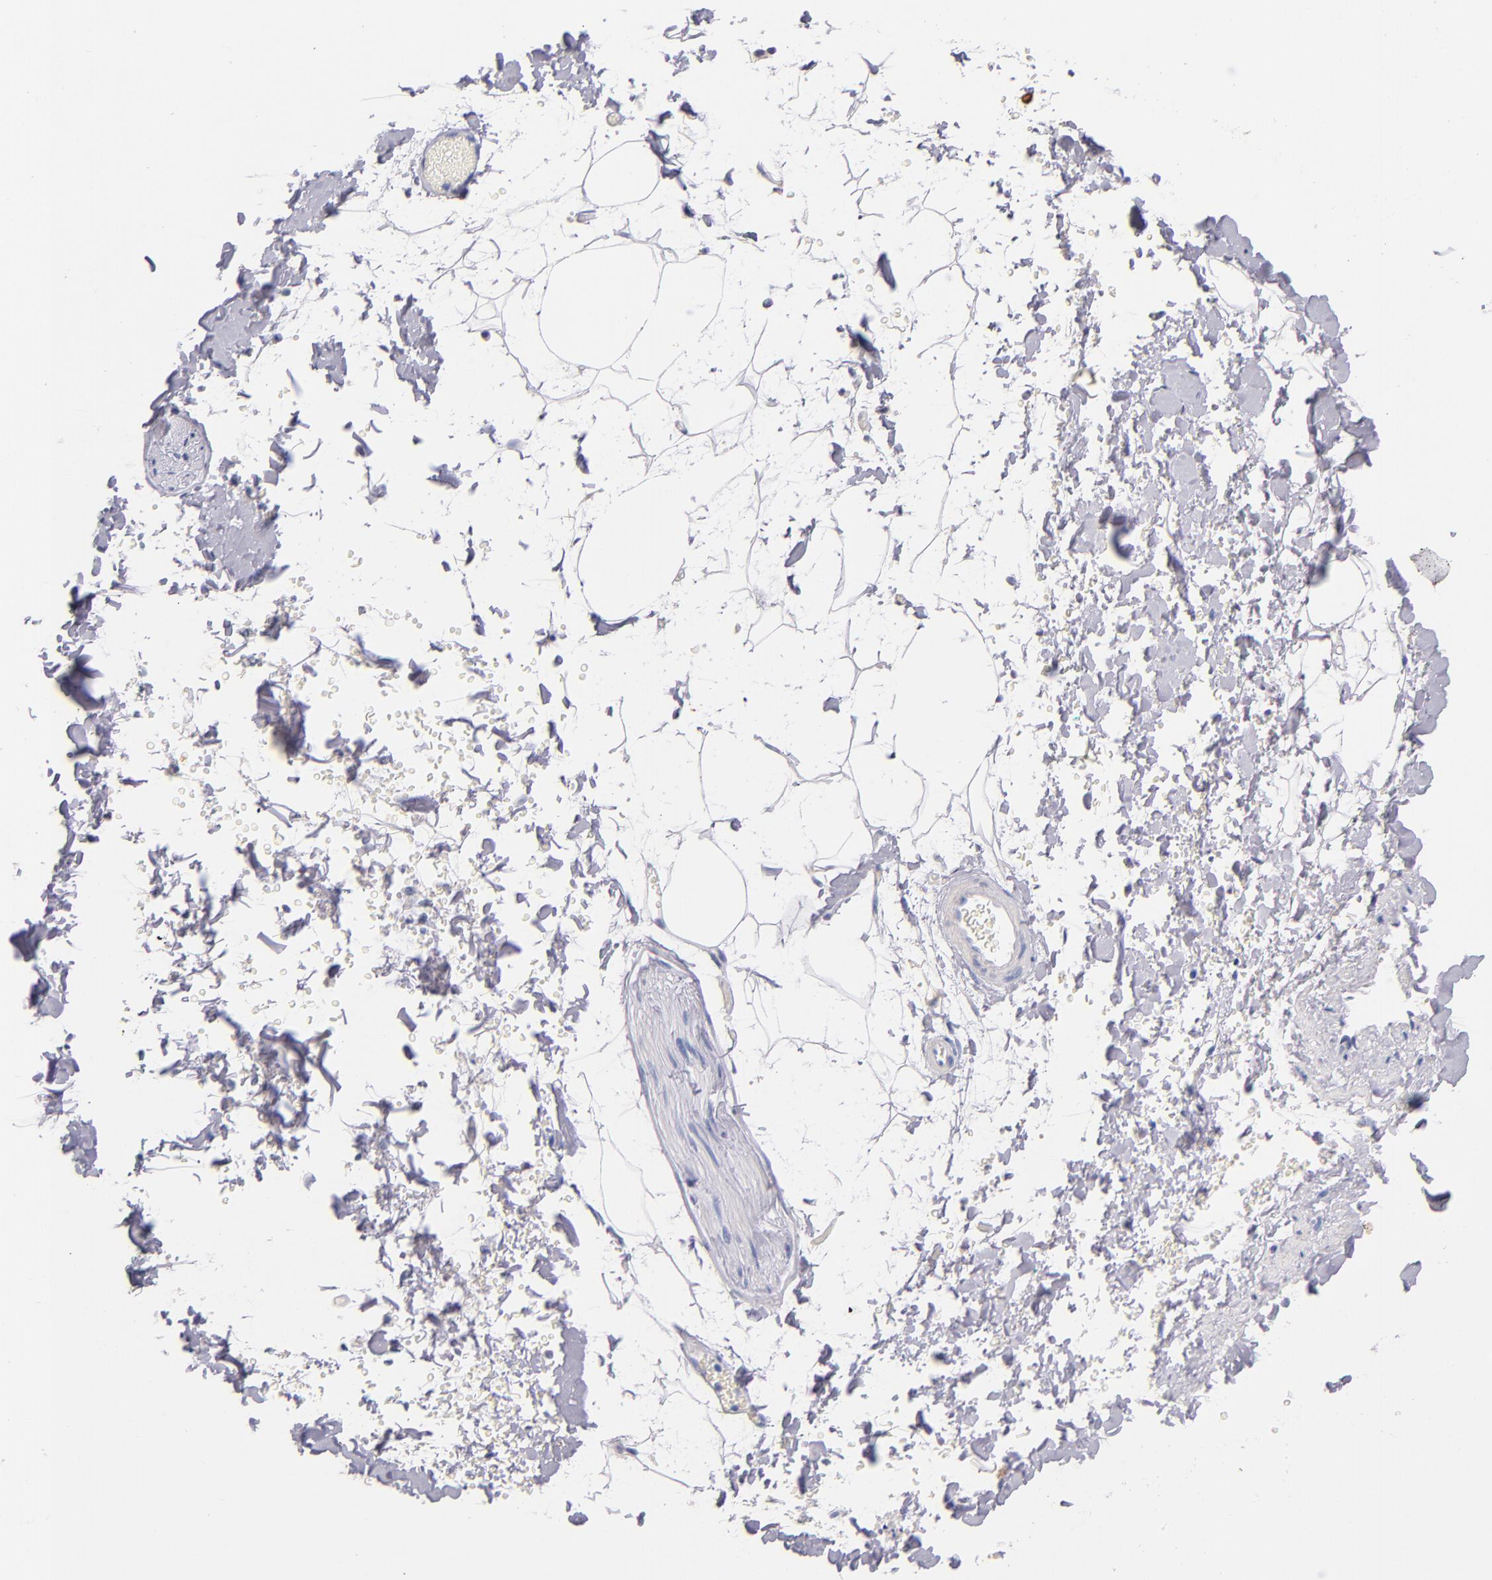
{"staining": {"intensity": "negative", "quantity": "none", "location": "none"}, "tissue": "adipose tissue", "cell_type": "Adipocytes", "image_type": "normal", "snomed": [{"axis": "morphology", "description": "Normal tissue, NOS"}, {"axis": "topography", "description": "Soft tissue"}], "caption": "Protein analysis of benign adipose tissue exhibits no significant staining in adipocytes. (DAB (3,3'-diaminobenzidine) immunohistochemistry visualized using brightfield microscopy, high magnification).", "gene": "KIT", "patient": {"sex": "male", "age": 72}}